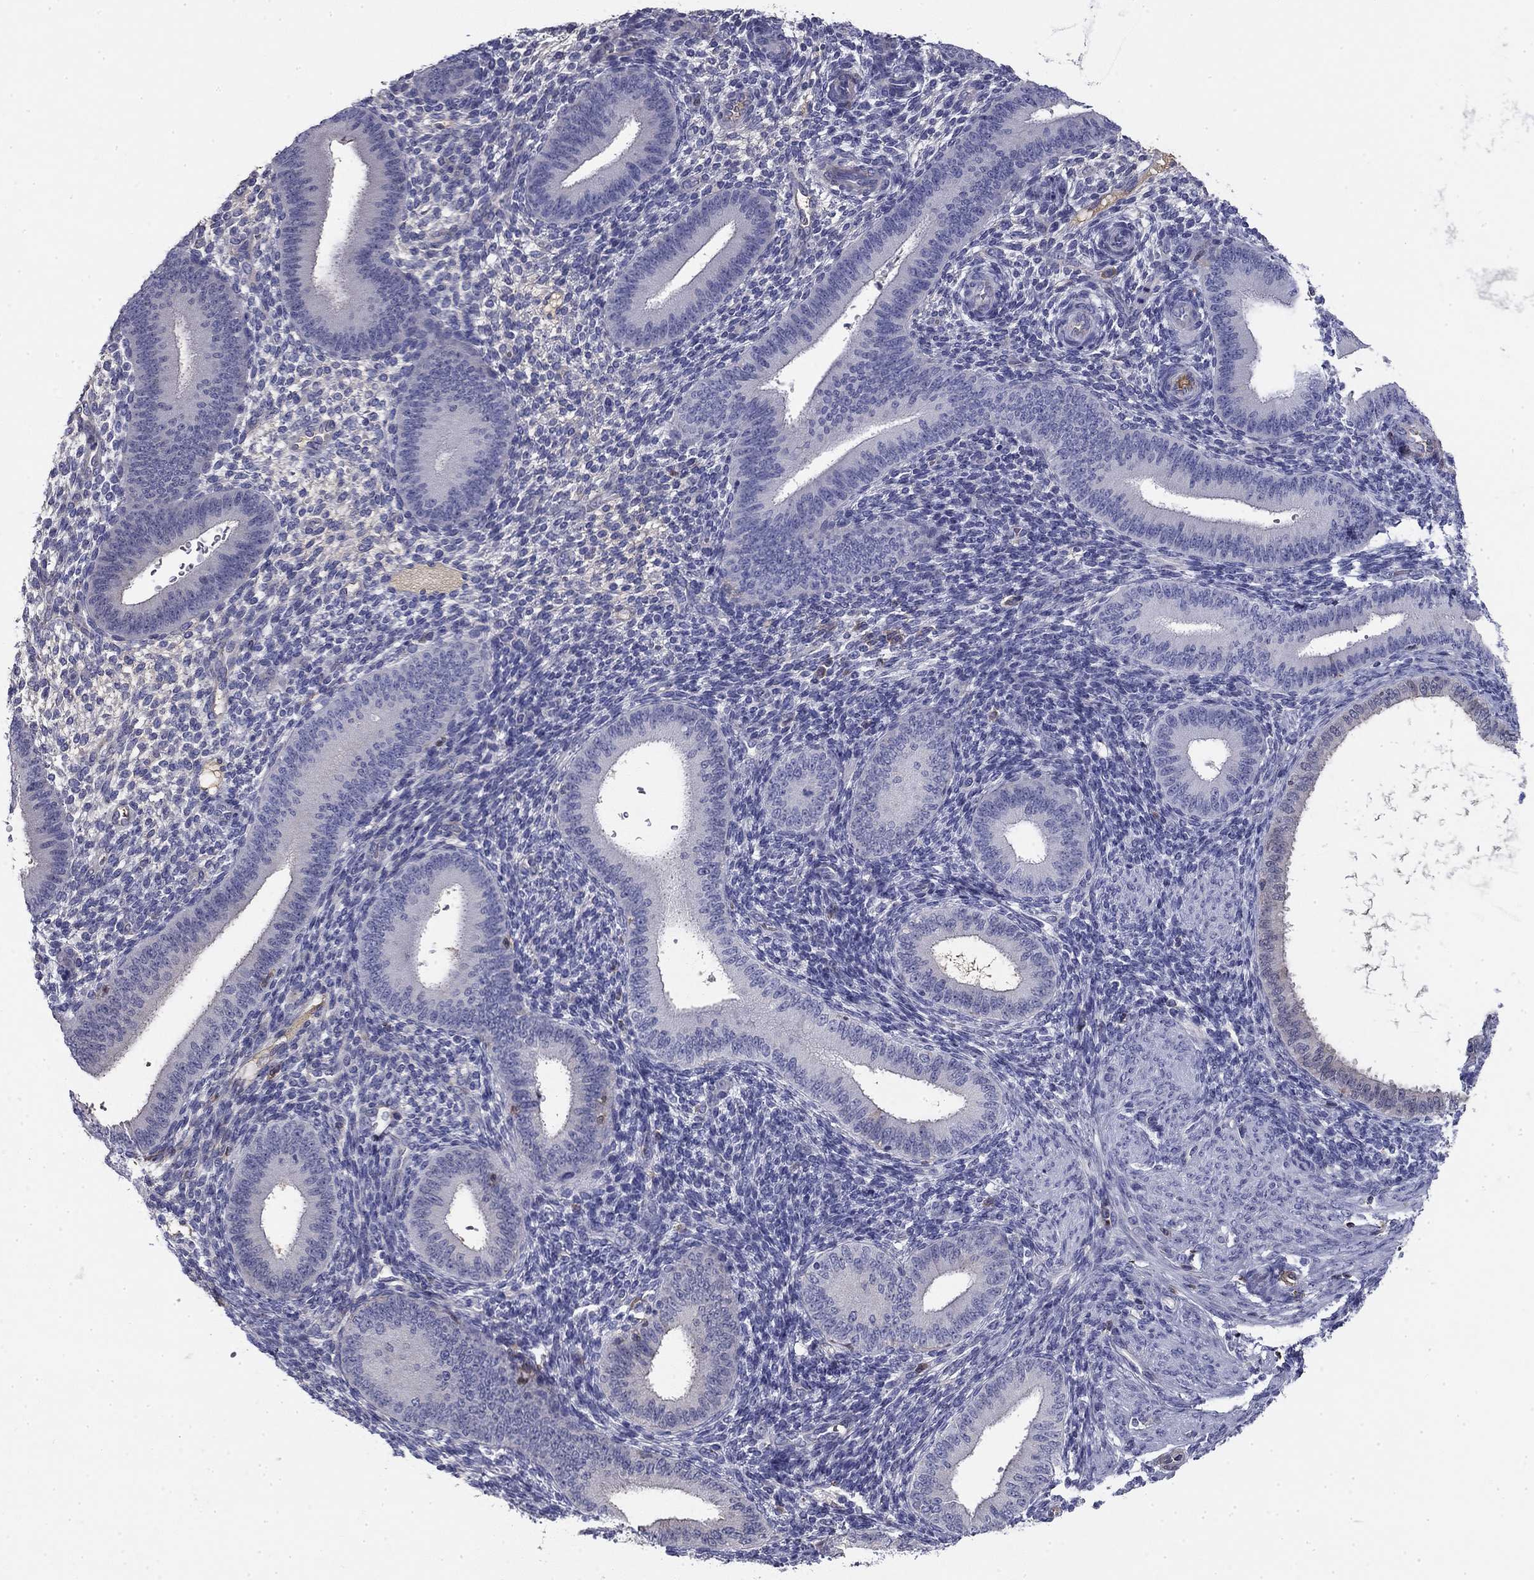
{"staining": {"intensity": "negative", "quantity": "none", "location": "none"}, "tissue": "endometrium", "cell_type": "Cells in endometrial stroma", "image_type": "normal", "snomed": [{"axis": "morphology", "description": "Normal tissue, NOS"}, {"axis": "topography", "description": "Endometrium"}], "caption": "Protein analysis of unremarkable endometrium demonstrates no significant positivity in cells in endometrial stroma.", "gene": "CPLX4", "patient": {"sex": "female", "age": 39}}